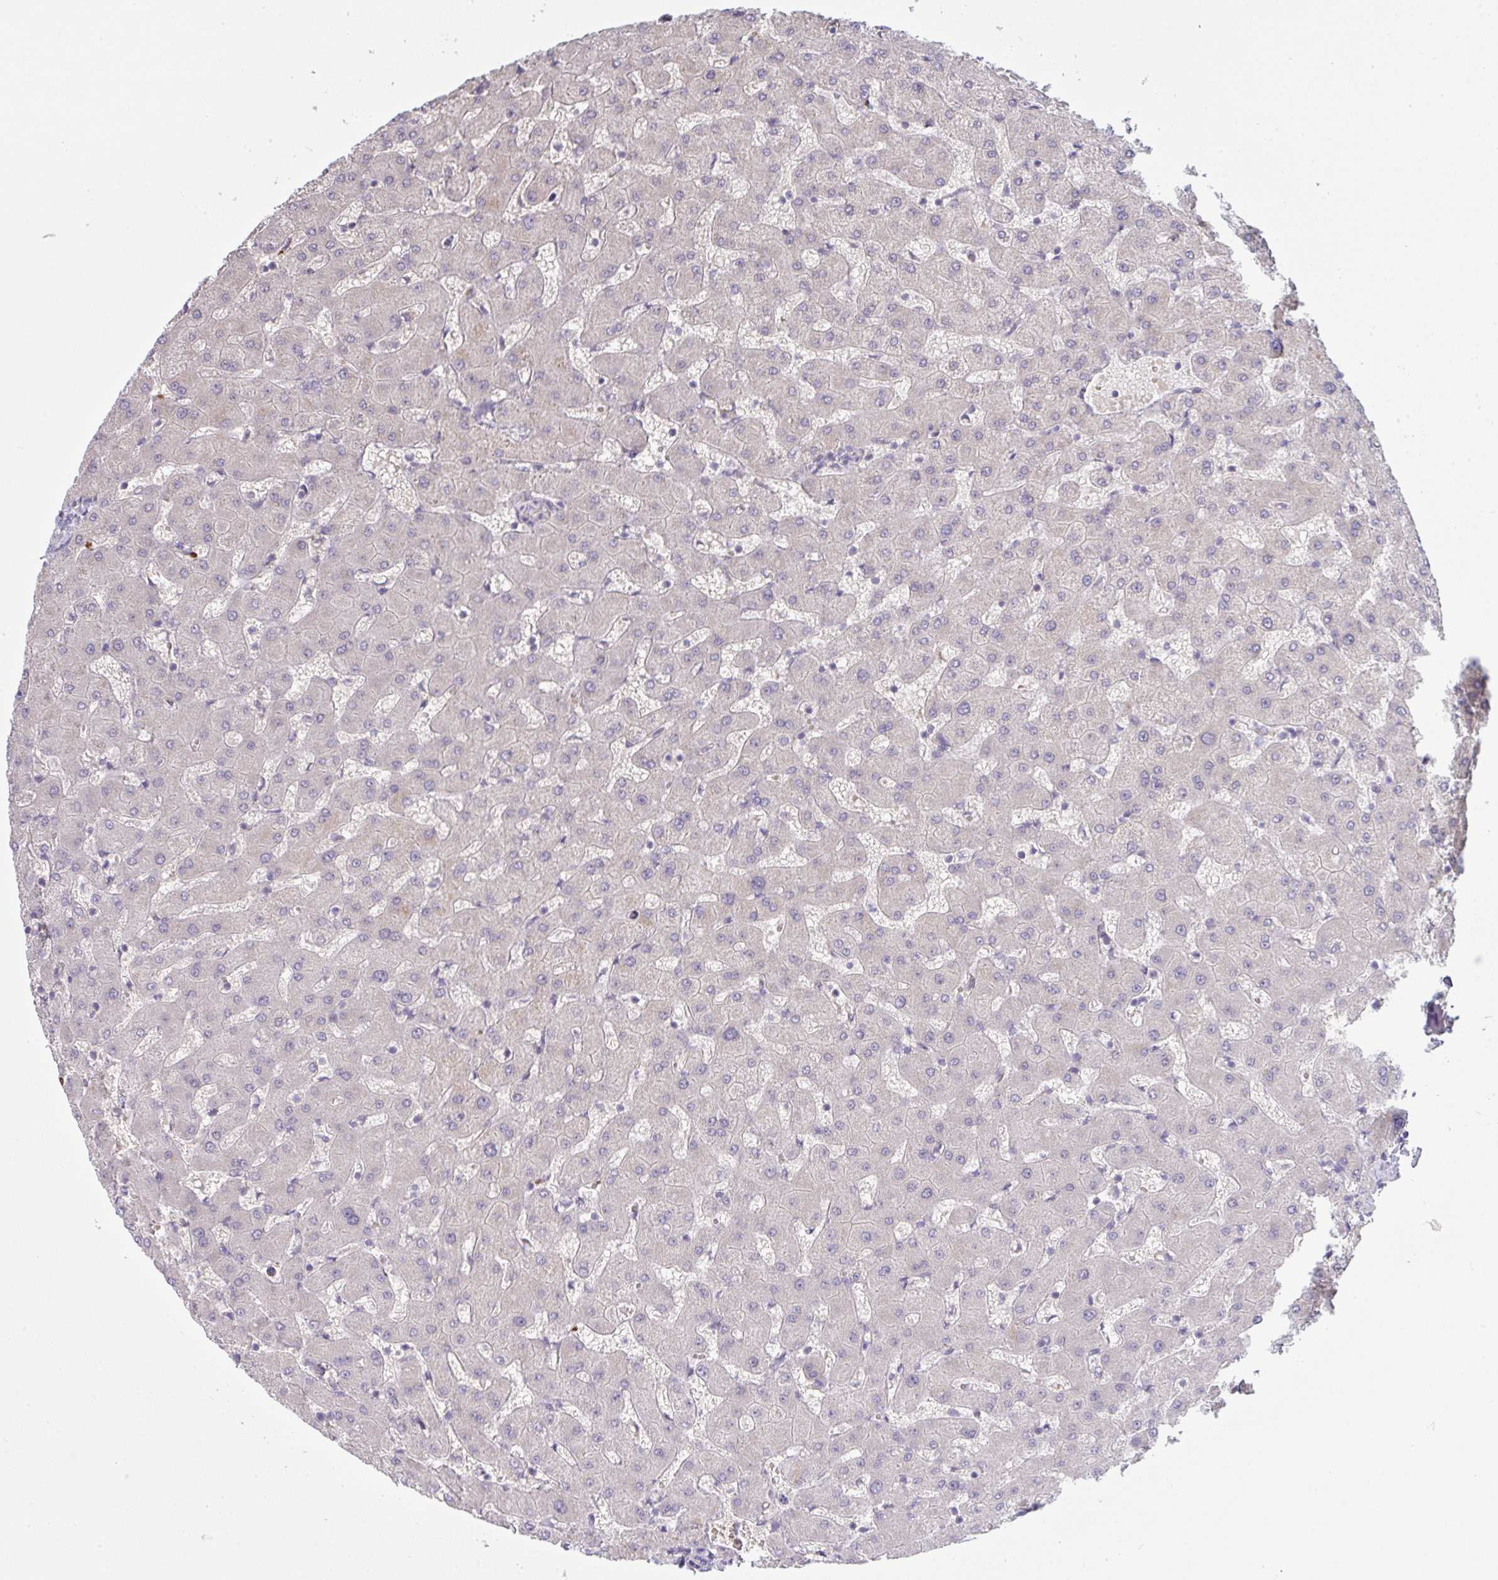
{"staining": {"intensity": "negative", "quantity": "none", "location": "none"}, "tissue": "liver", "cell_type": "Cholangiocytes", "image_type": "normal", "snomed": [{"axis": "morphology", "description": "Normal tissue, NOS"}, {"axis": "topography", "description": "Liver"}], "caption": "Cholangiocytes show no significant staining in normal liver. The staining was performed using DAB (3,3'-diaminobenzidine) to visualize the protein expression in brown, while the nuclei were stained in blue with hematoxylin (Magnification: 20x).", "gene": "ZNF784", "patient": {"sex": "female", "age": 63}}